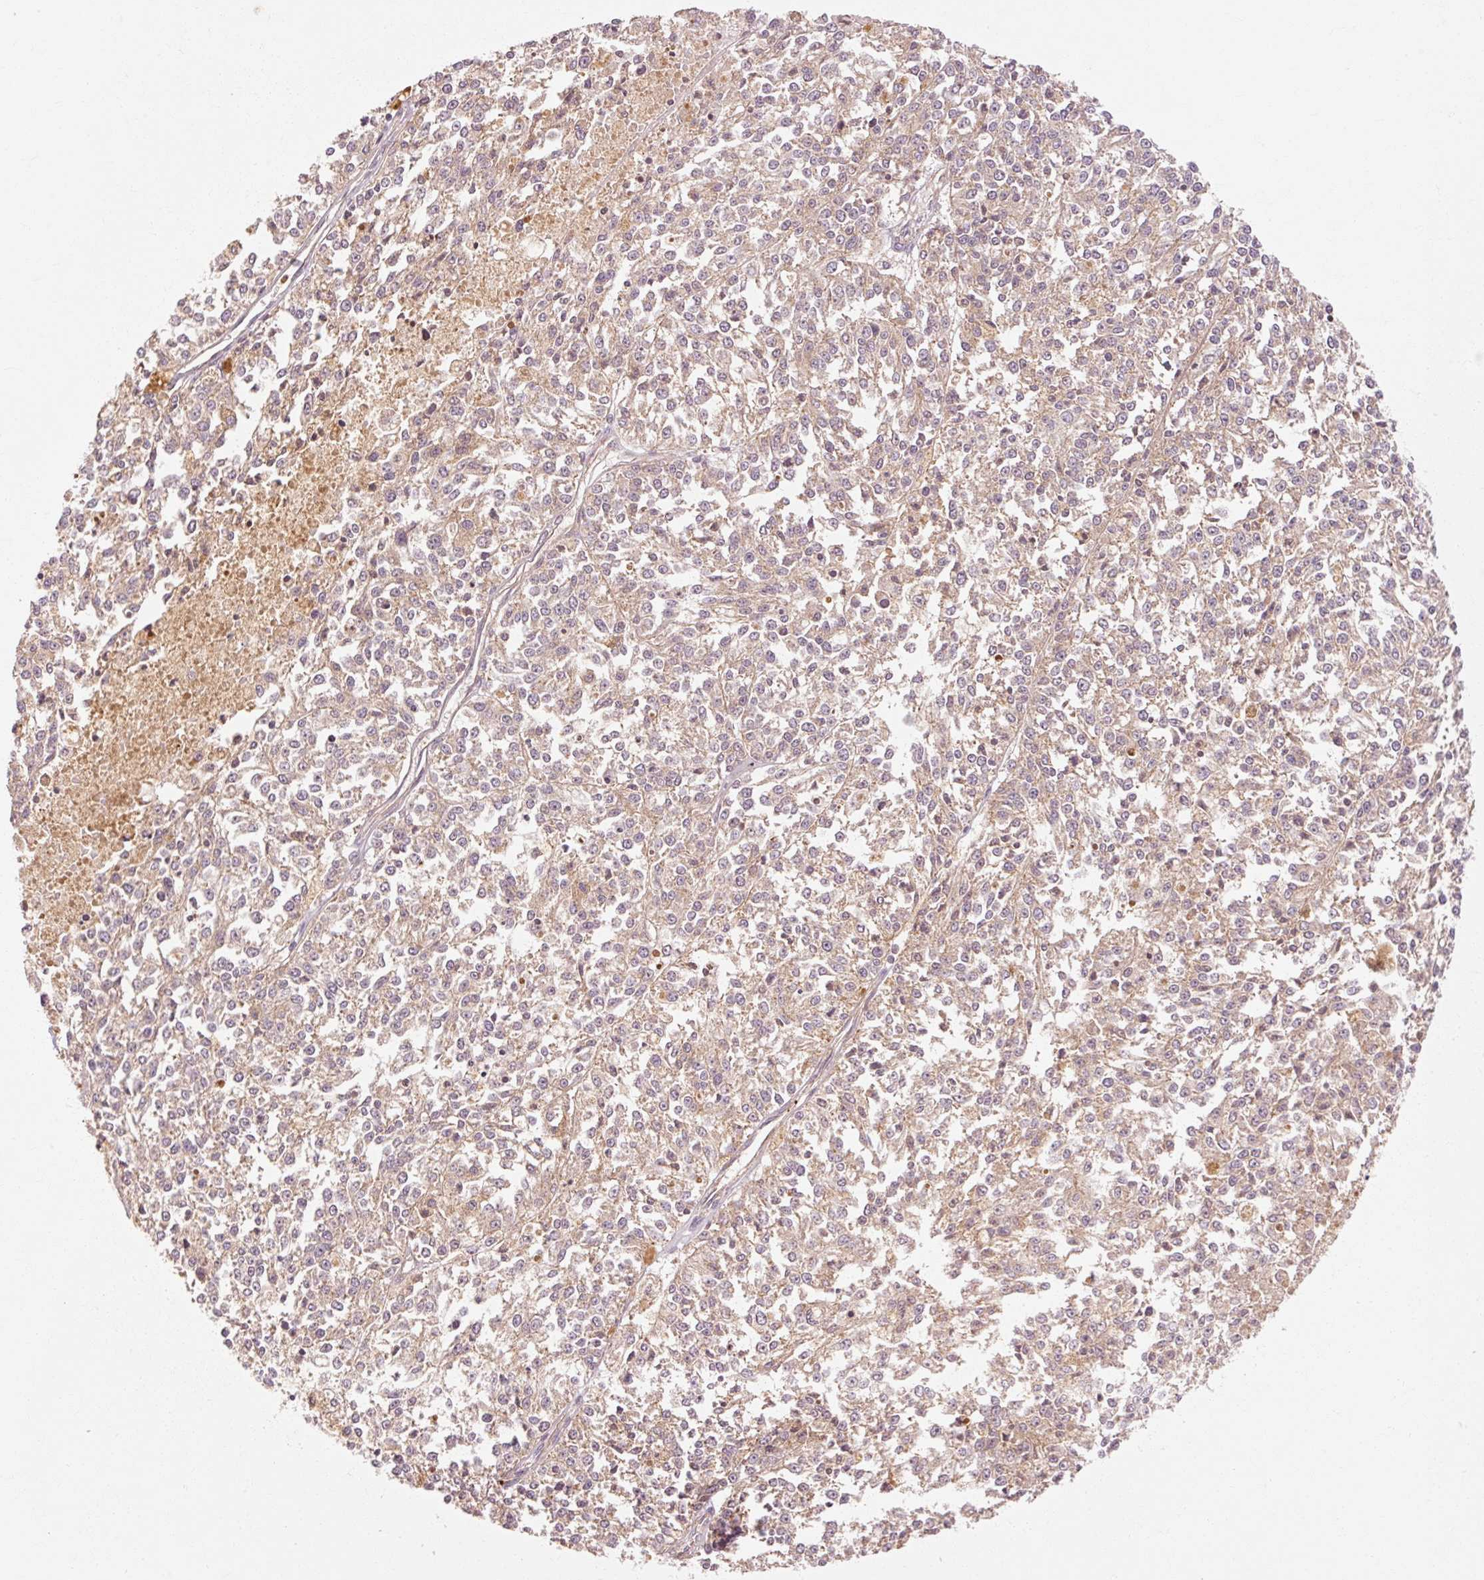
{"staining": {"intensity": "weak", "quantity": "<25%", "location": "cytoplasmic/membranous"}, "tissue": "melanoma", "cell_type": "Tumor cells", "image_type": "cancer", "snomed": [{"axis": "morphology", "description": "Malignant melanoma, NOS"}, {"axis": "topography", "description": "Skin"}], "caption": "Immunohistochemical staining of malignant melanoma demonstrates no significant expression in tumor cells. (Brightfield microscopy of DAB immunohistochemistry (IHC) at high magnification).", "gene": "CTNNA1", "patient": {"sex": "female", "age": 64}}